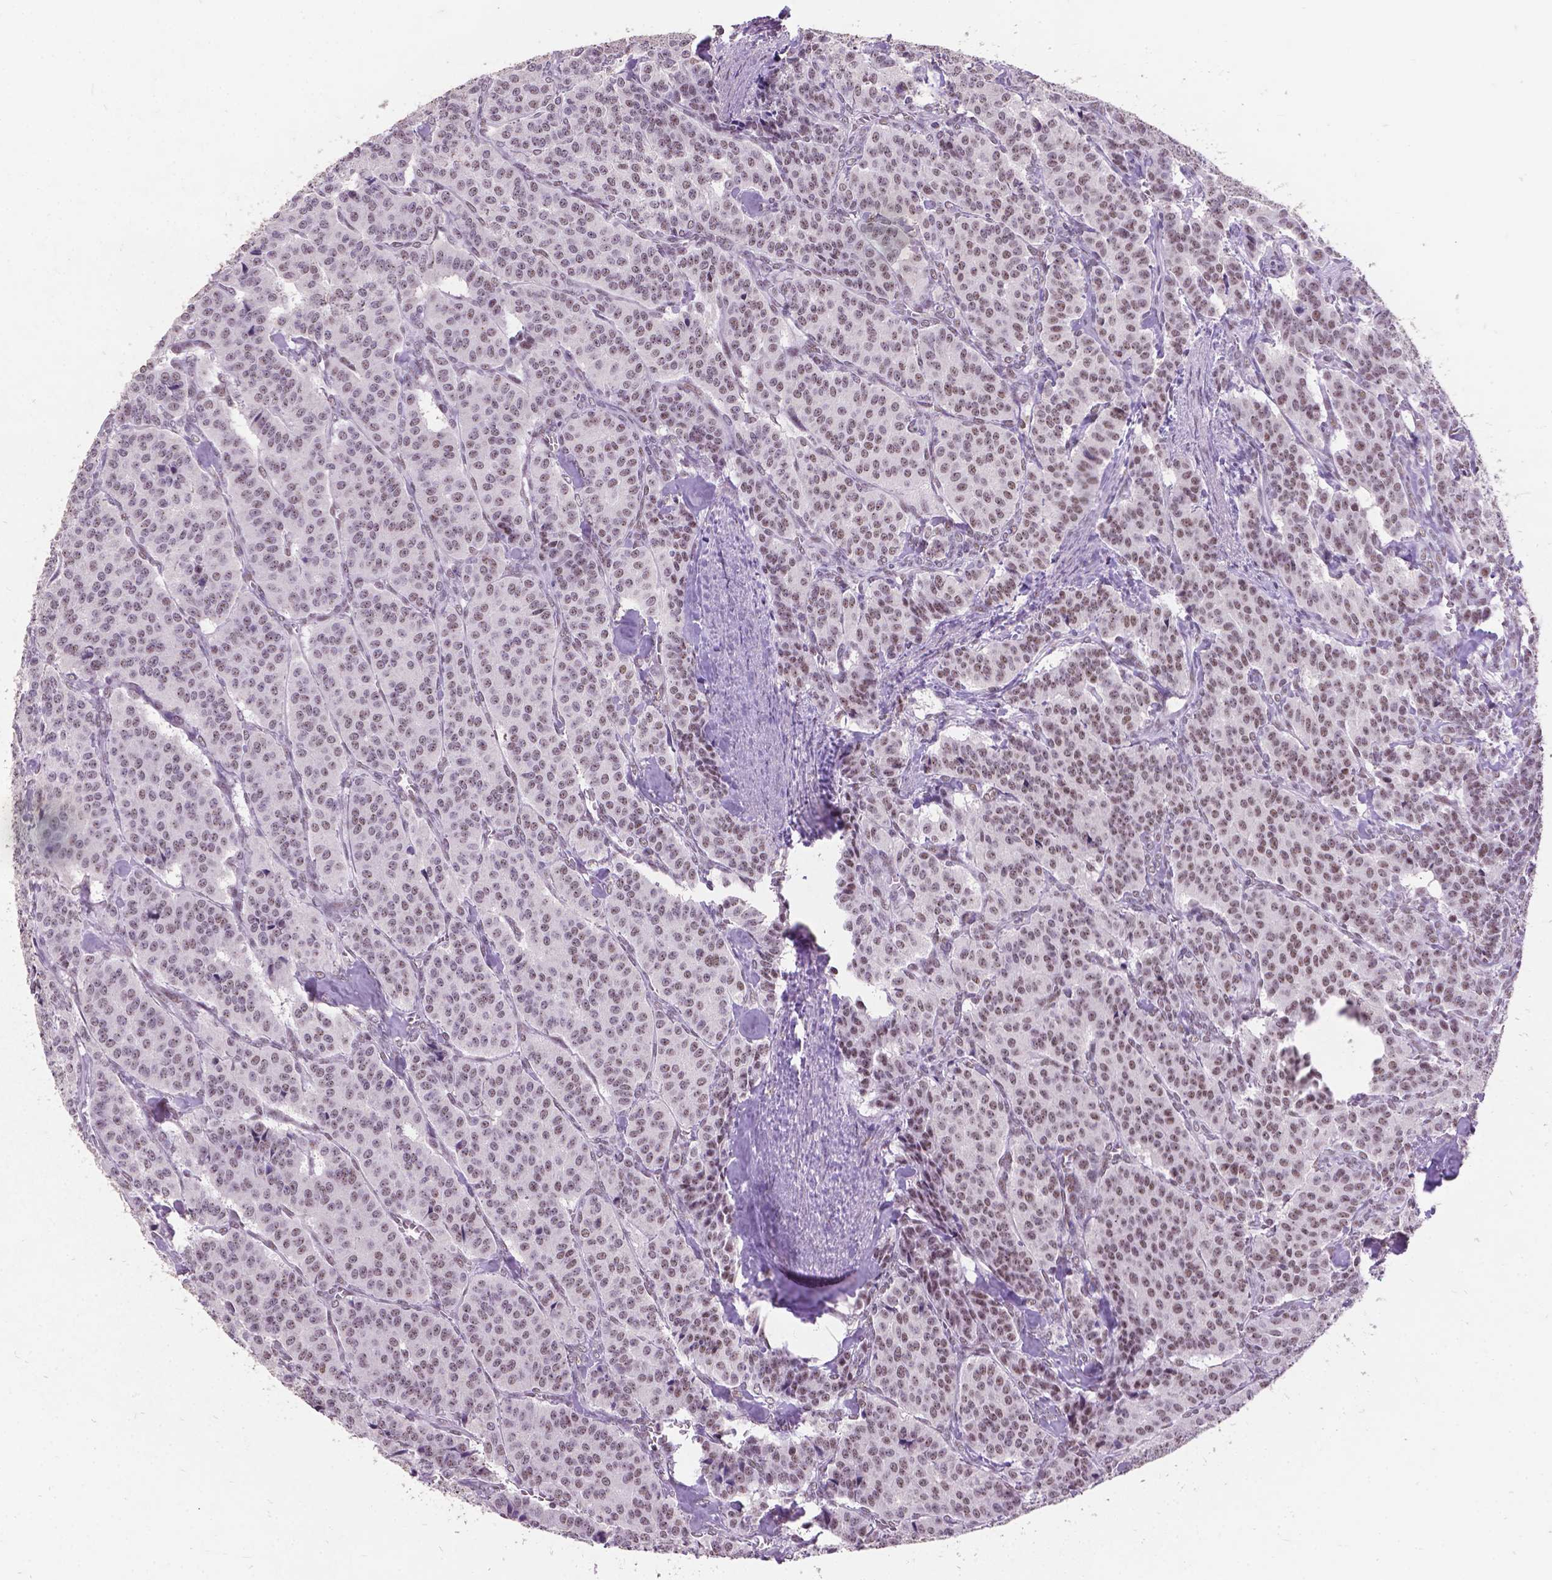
{"staining": {"intensity": "weak", "quantity": ">75%", "location": "nuclear"}, "tissue": "carcinoid", "cell_type": "Tumor cells", "image_type": "cancer", "snomed": [{"axis": "morphology", "description": "Normal tissue, NOS"}, {"axis": "morphology", "description": "Carcinoid, malignant, NOS"}, {"axis": "topography", "description": "Lung"}], "caption": "There is low levels of weak nuclear staining in tumor cells of carcinoid, as demonstrated by immunohistochemical staining (brown color).", "gene": "COIL", "patient": {"sex": "female", "age": 46}}